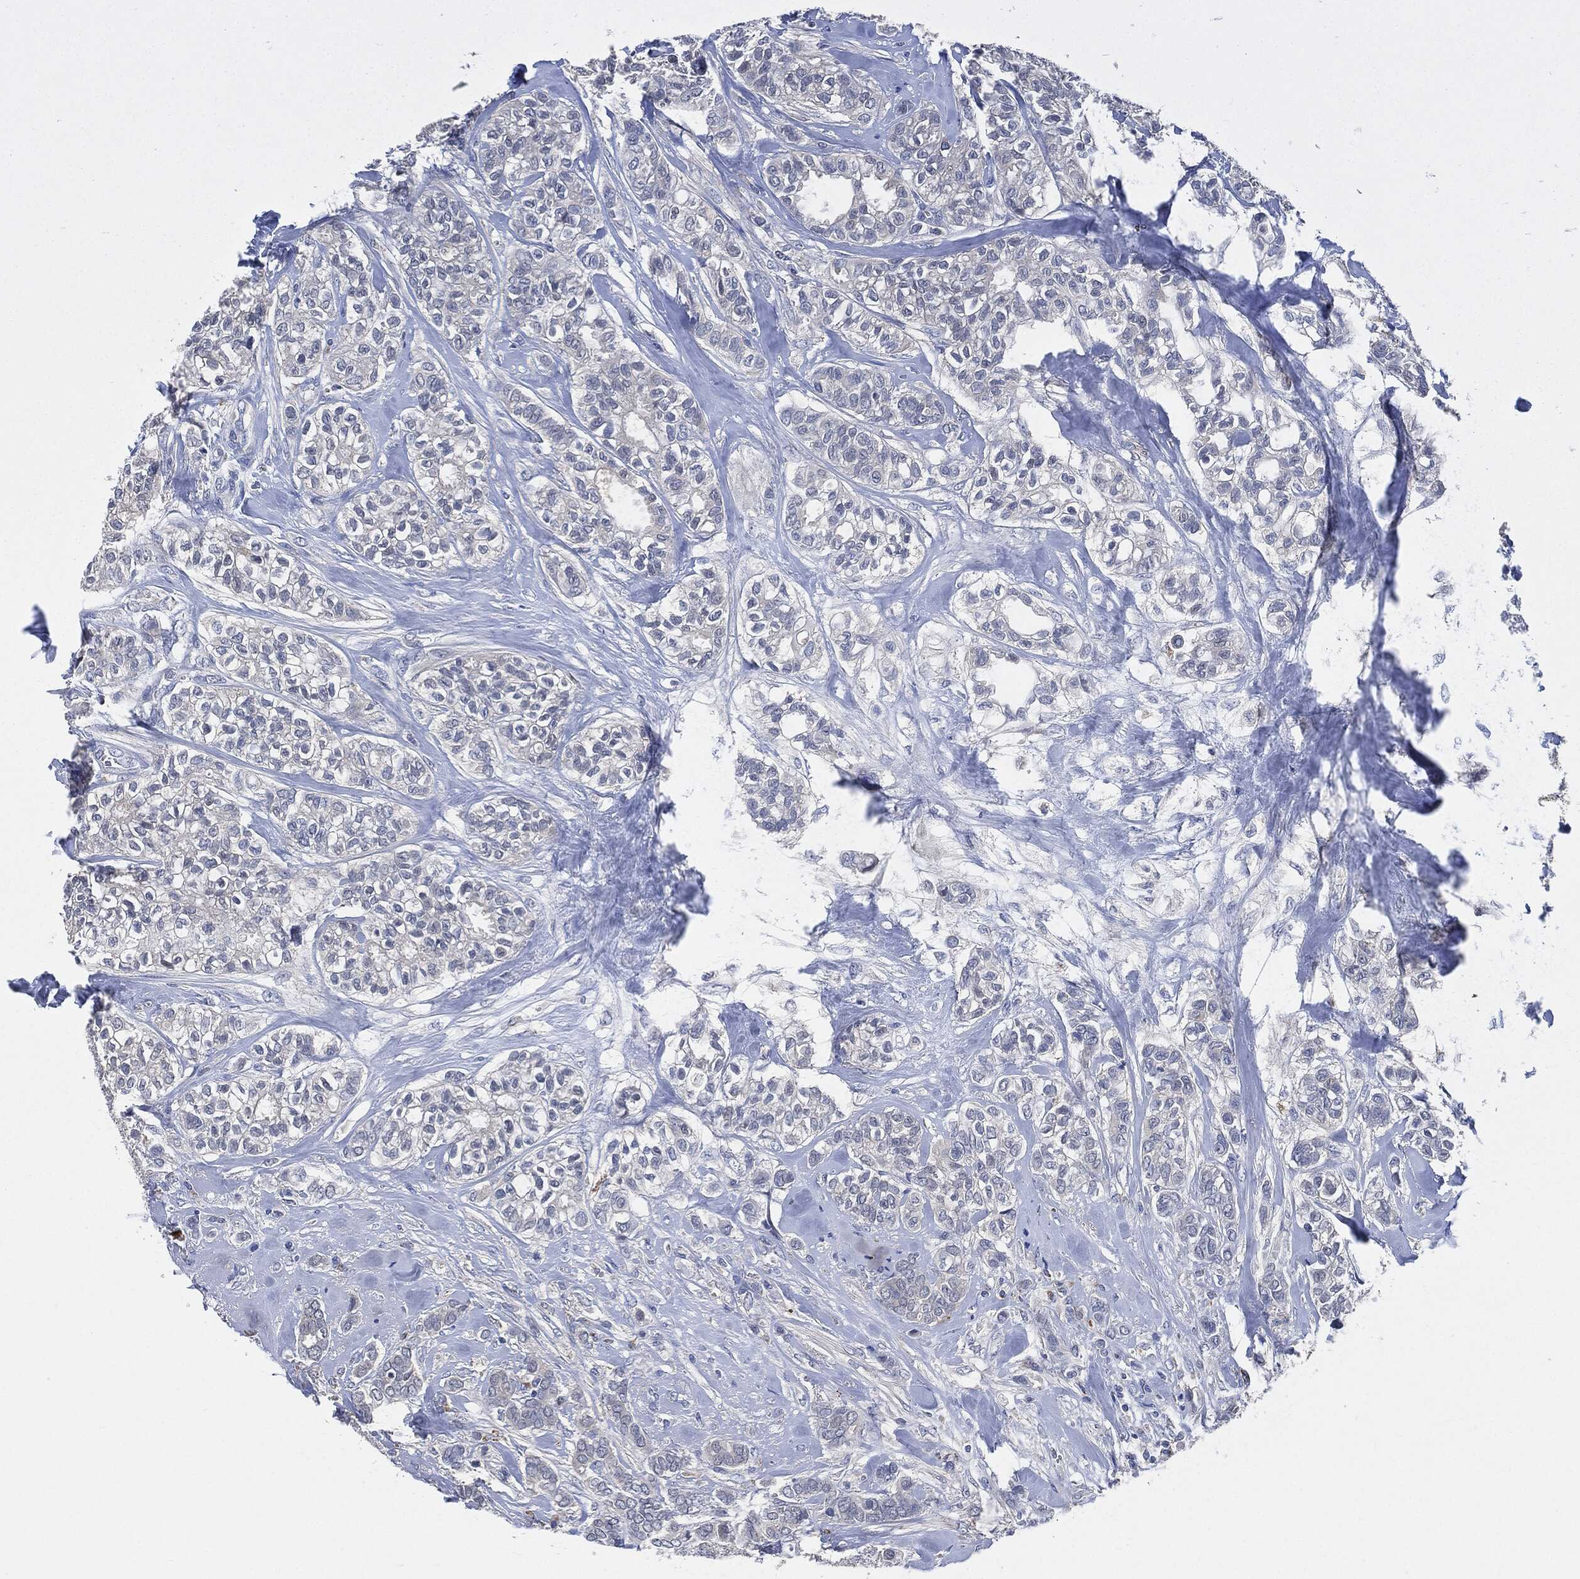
{"staining": {"intensity": "negative", "quantity": "none", "location": "none"}, "tissue": "breast cancer", "cell_type": "Tumor cells", "image_type": "cancer", "snomed": [{"axis": "morphology", "description": "Duct carcinoma"}, {"axis": "topography", "description": "Breast"}], "caption": "Tumor cells are negative for brown protein staining in invasive ductal carcinoma (breast).", "gene": "VSIG4", "patient": {"sex": "female", "age": 71}}